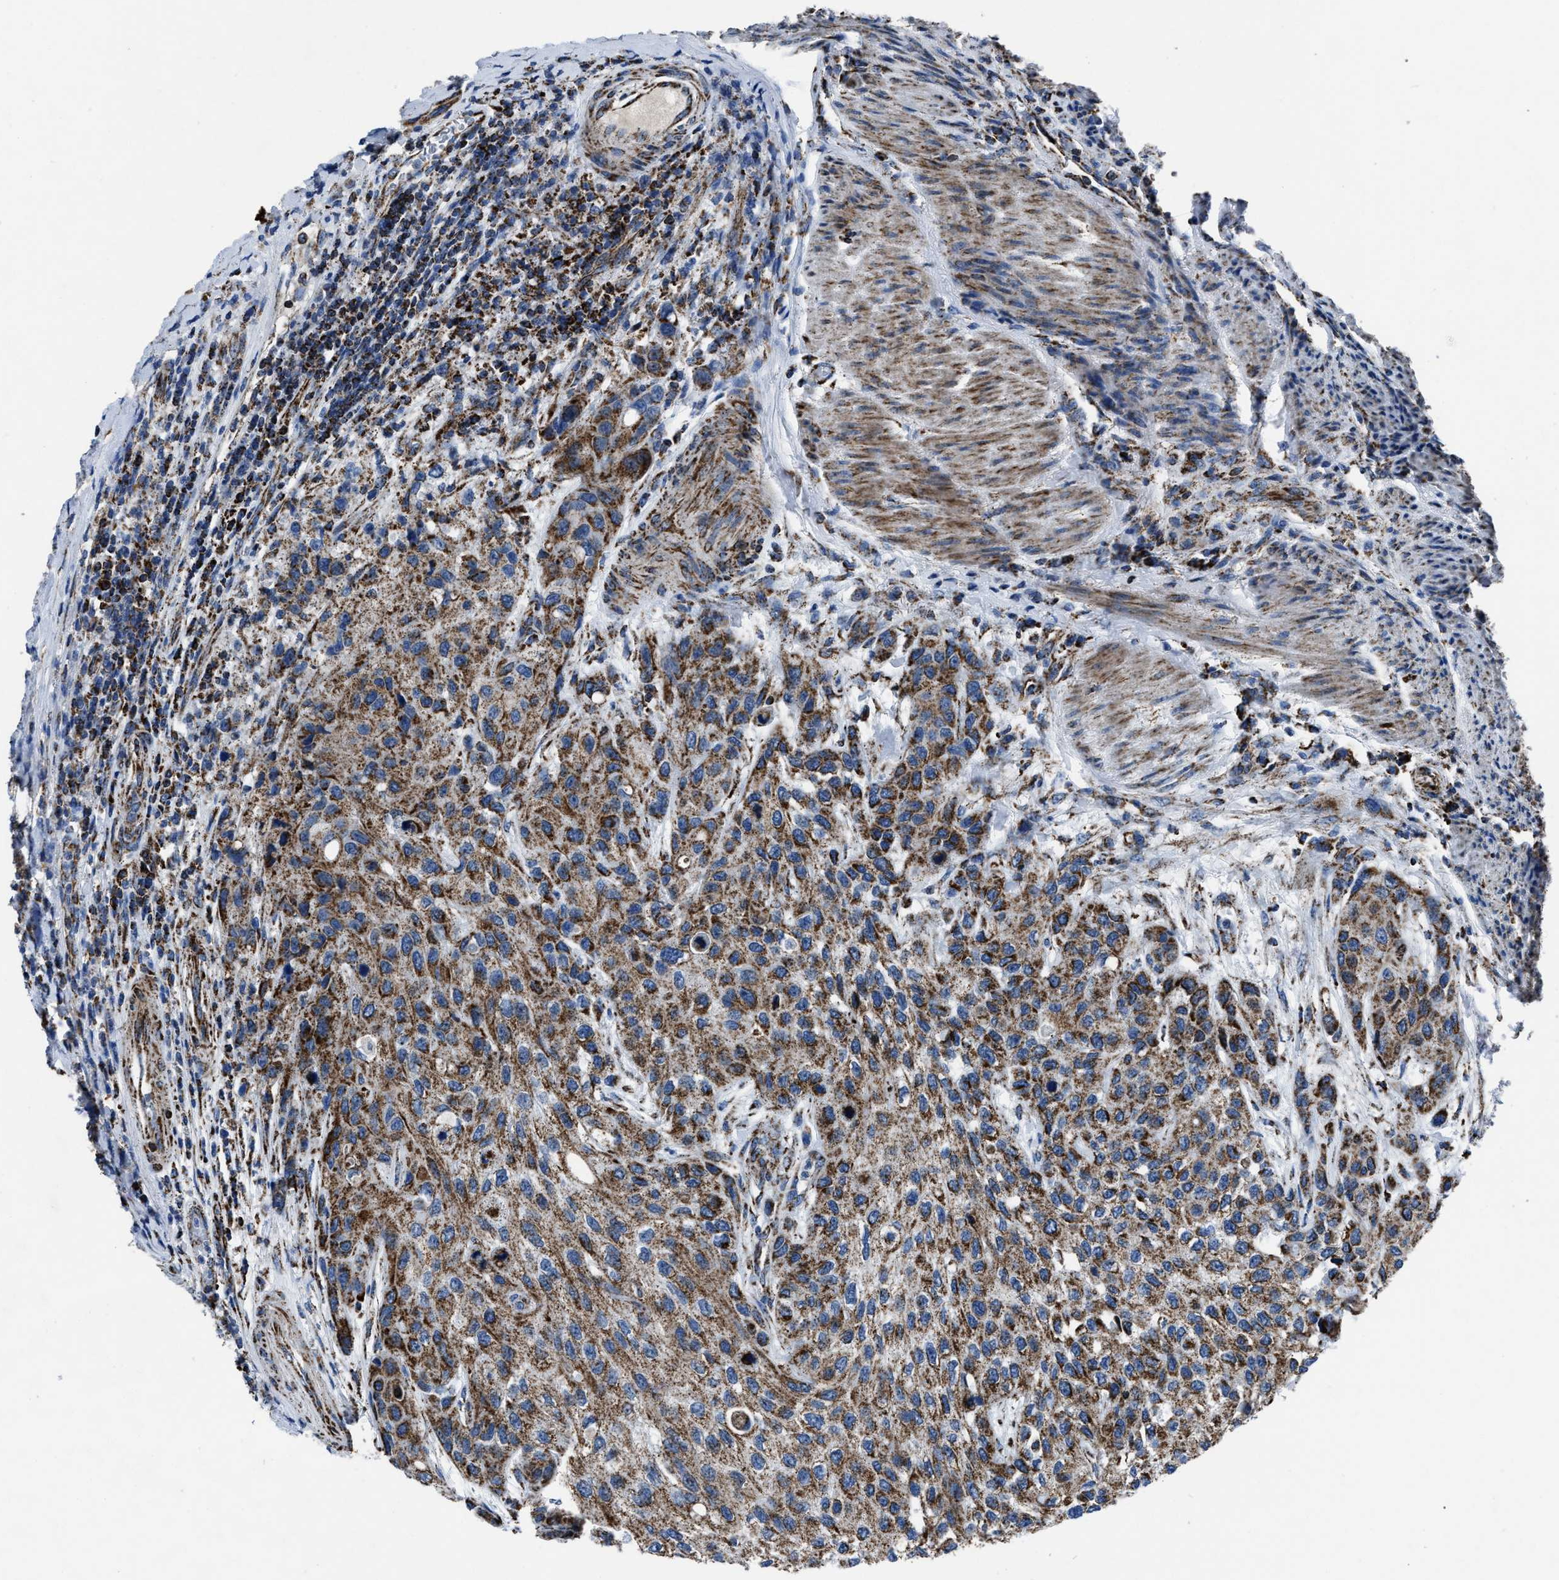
{"staining": {"intensity": "moderate", "quantity": ">75%", "location": "cytoplasmic/membranous"}, "tissue": "urothelial cancer", "cell_type": "Tumor cells", "image_type": "cancer", "snomed": [{"axis": "morphology", "description": "Urothelial carcinoma, High grade"}, {"axis": "topography", "description": "Urinary bladder"}], "caption": "Urothelial carcinoma (high-grade) tissue reveals moderate cytoplasmic/membranous expression in approximately >75% of tumor cells", "gene": "NSD3", "patient": {"sex": "female", "age": 56}}